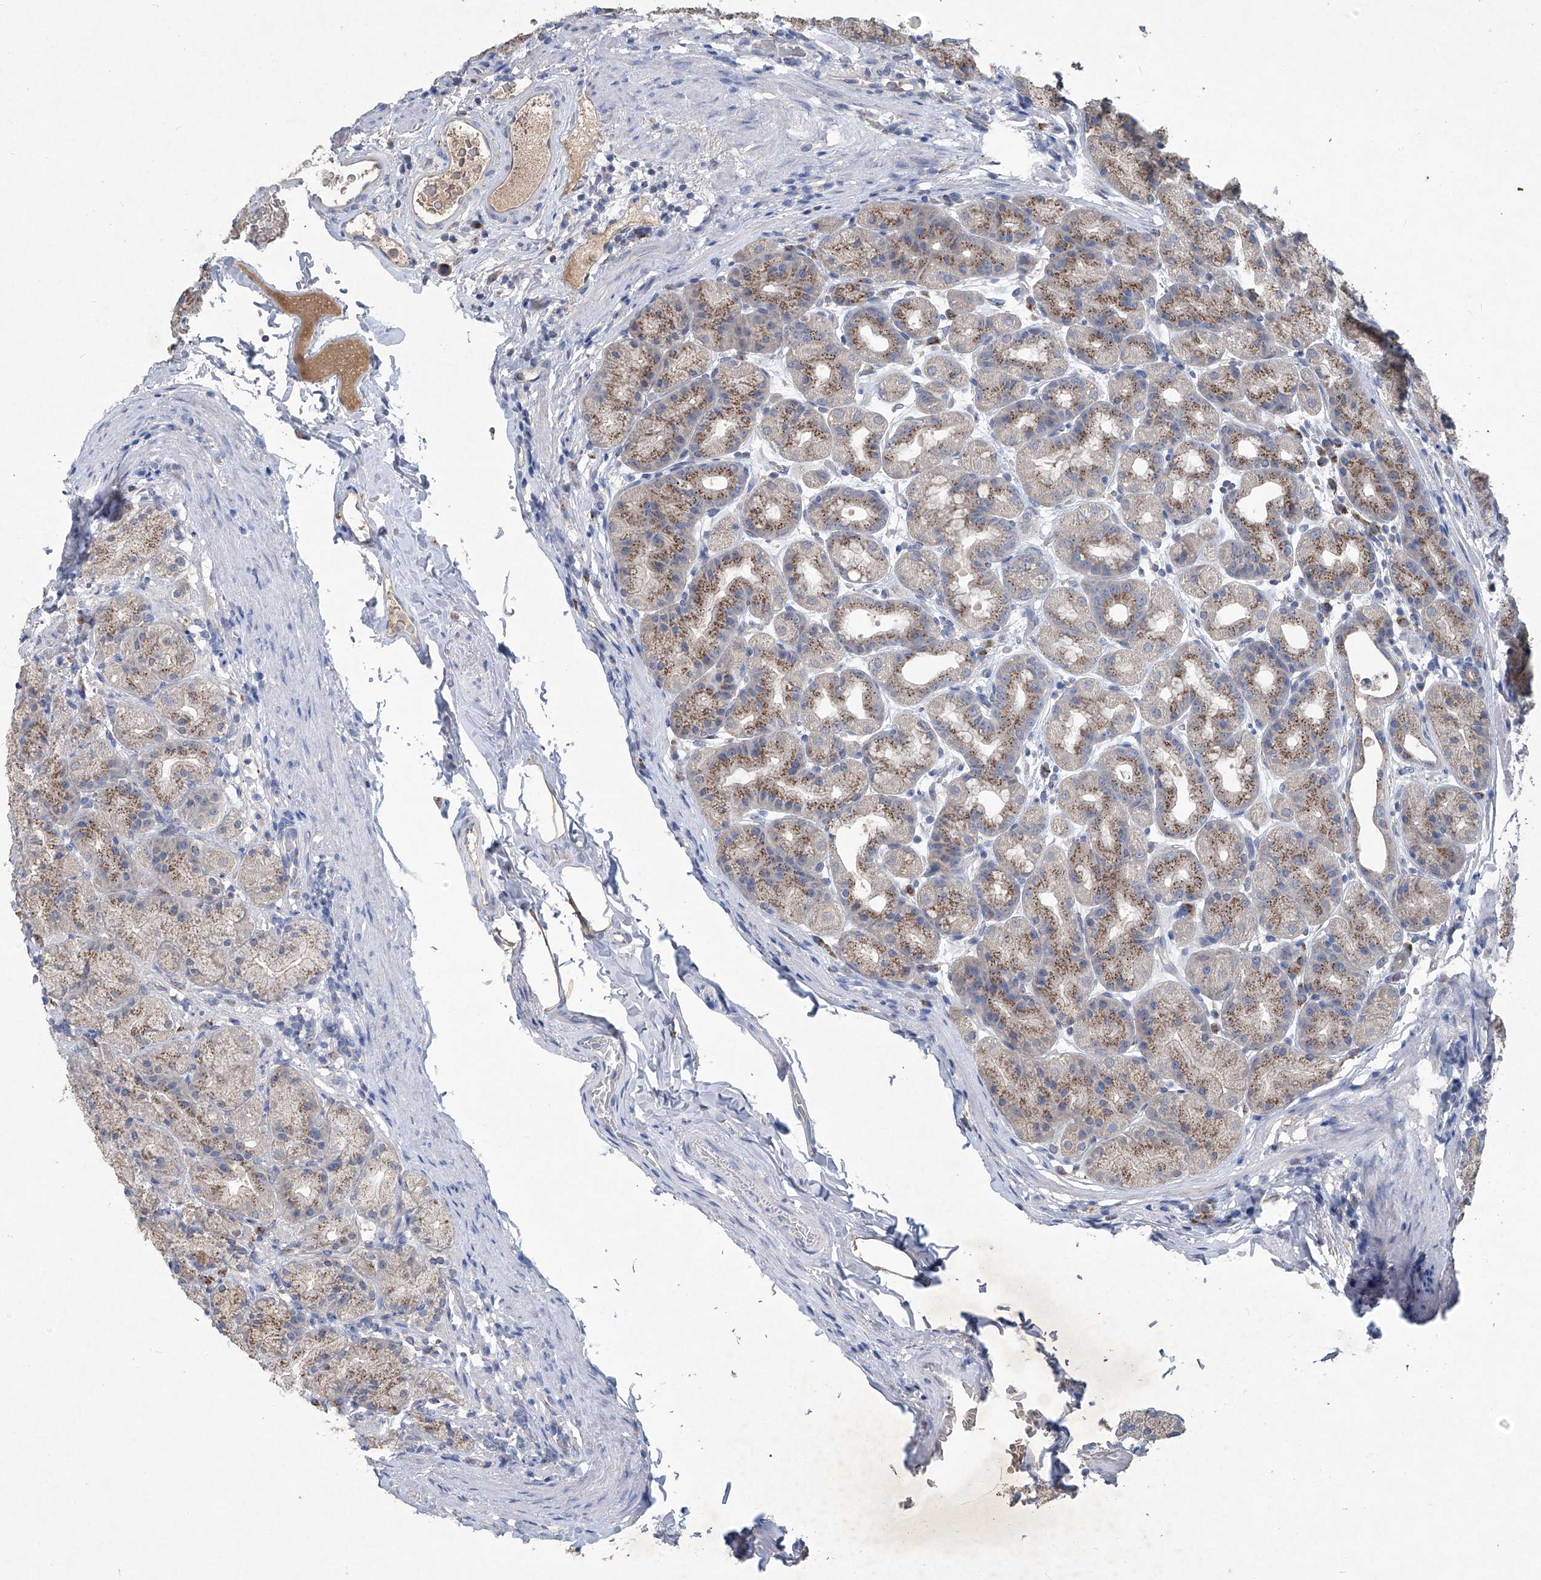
{"staining": {"intensity": "moderate", "quantity": ">75%", "location": "cytoplasmic/membranous"}, "tissue": "stomach", "cell_type": "Glandular cells", "image_type": "normal", "snomed": [{"axis": "morphology", "description": "Normal tissue, NOS"}, {"axis": "topography", "description": "Stomach, upper"}], "caption": "Brown immunohistochemical staining in normal human stomach shows moderate cytoplasmic/membranous positivity in approximately >75% of glandular cells.", "gene": "PCSK5", "patient": {"sex": "male", "age": 68}}